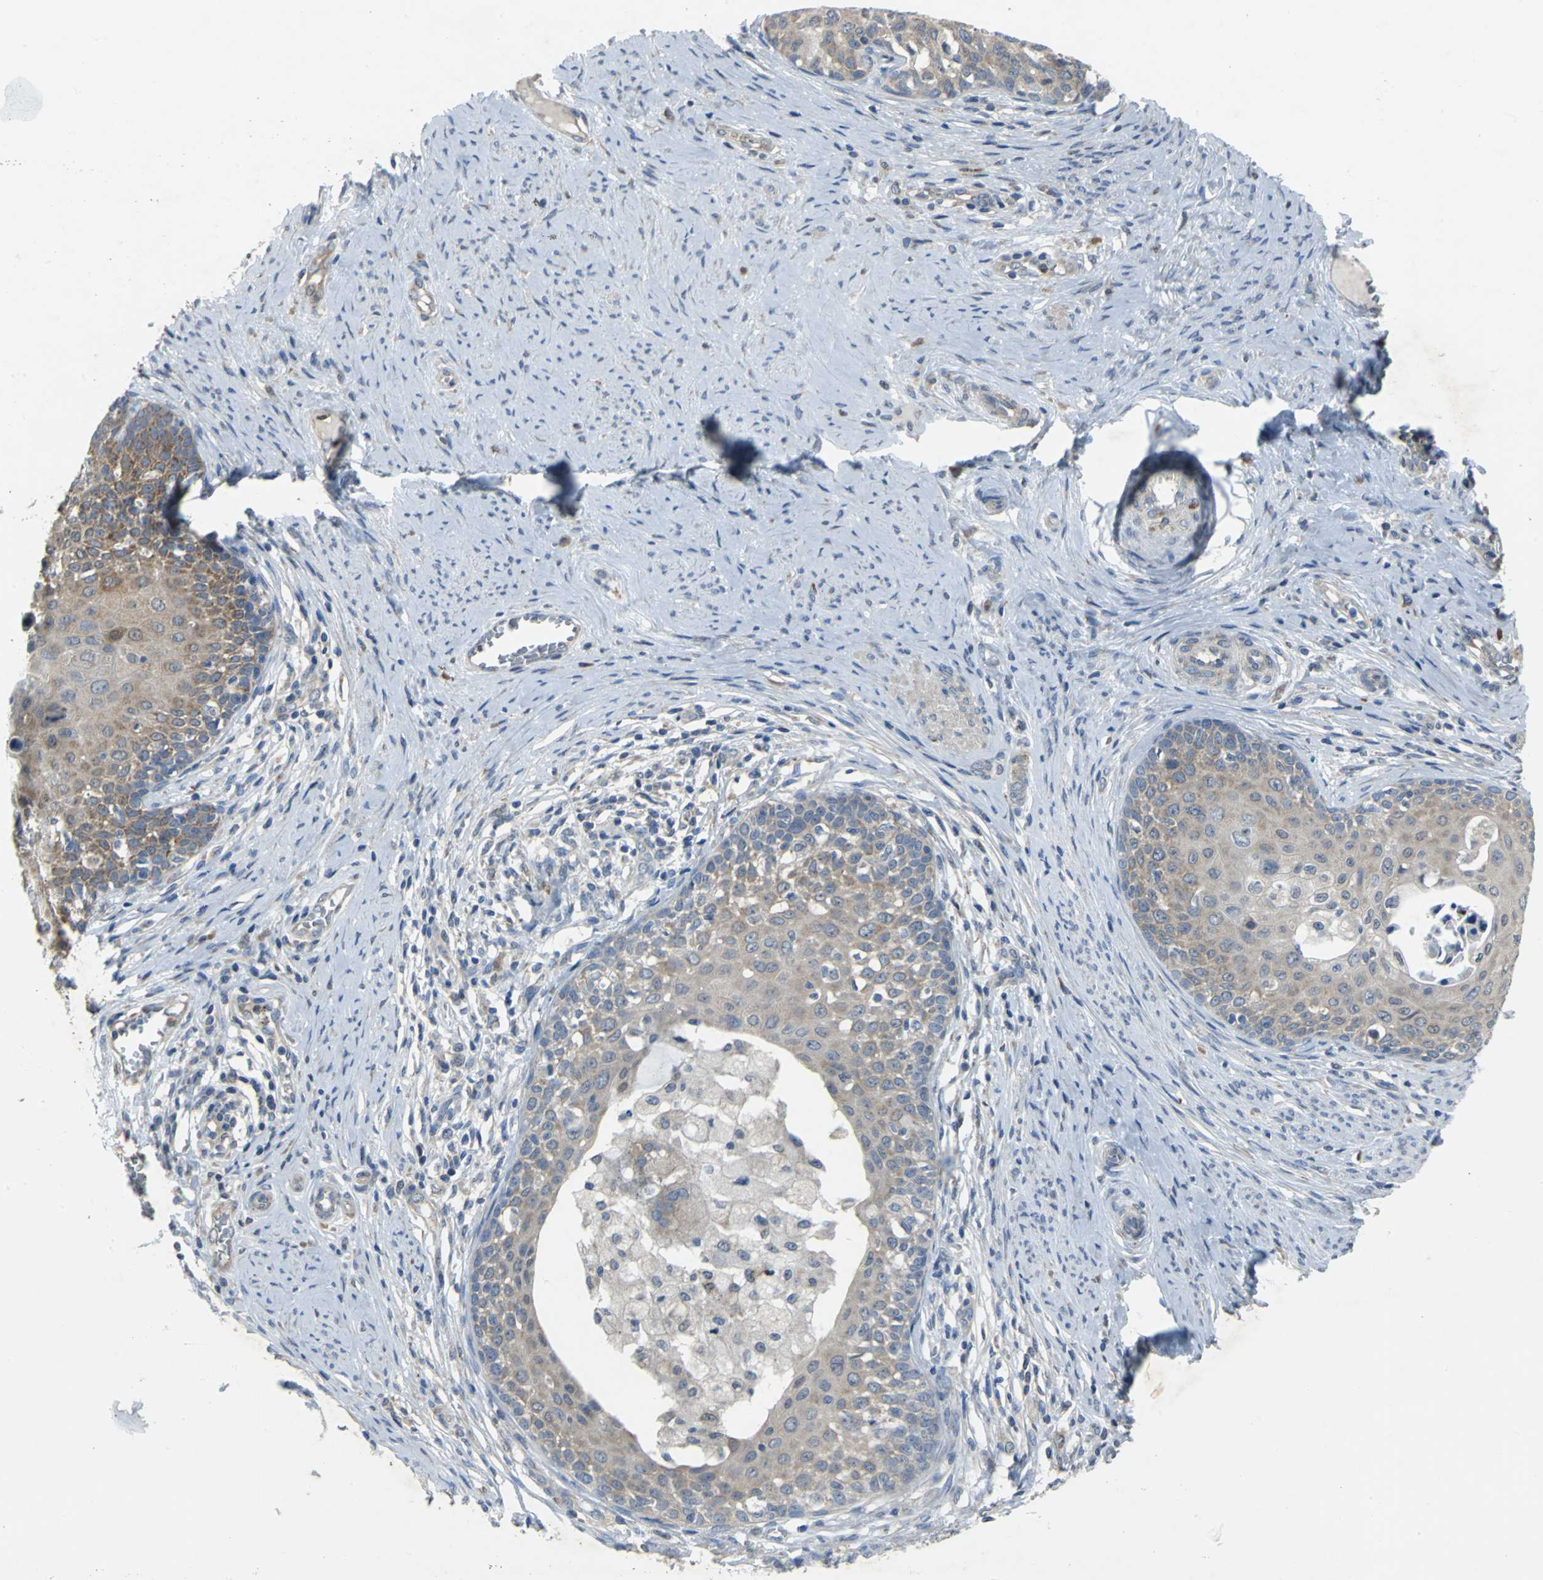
{"staining": {"intensity": "weak", "quantity": ">75%", "location": "cytoplasmic/membranous"}, "tissue": "cervical cancer", "cell_type": "Tumor cells", "image_type": "cancer", "snomed": [{"axis": "morphology", "description": "Squamous cell carcinoma, NOS"}, {"axis": "morphology", "description": "Adenocarcinoma, NOS"}, {"axis": "topography", "description": "Cervix"}], "caption": "Cervical cancer (squamous cell carcinoma) stained with a brown dye exhibits weak cytoplasmic/membranous positive staining in approximately >75% of tumor cells.", "gene": "EIF5A", "patient": {"sex": "female", "age": 52}}